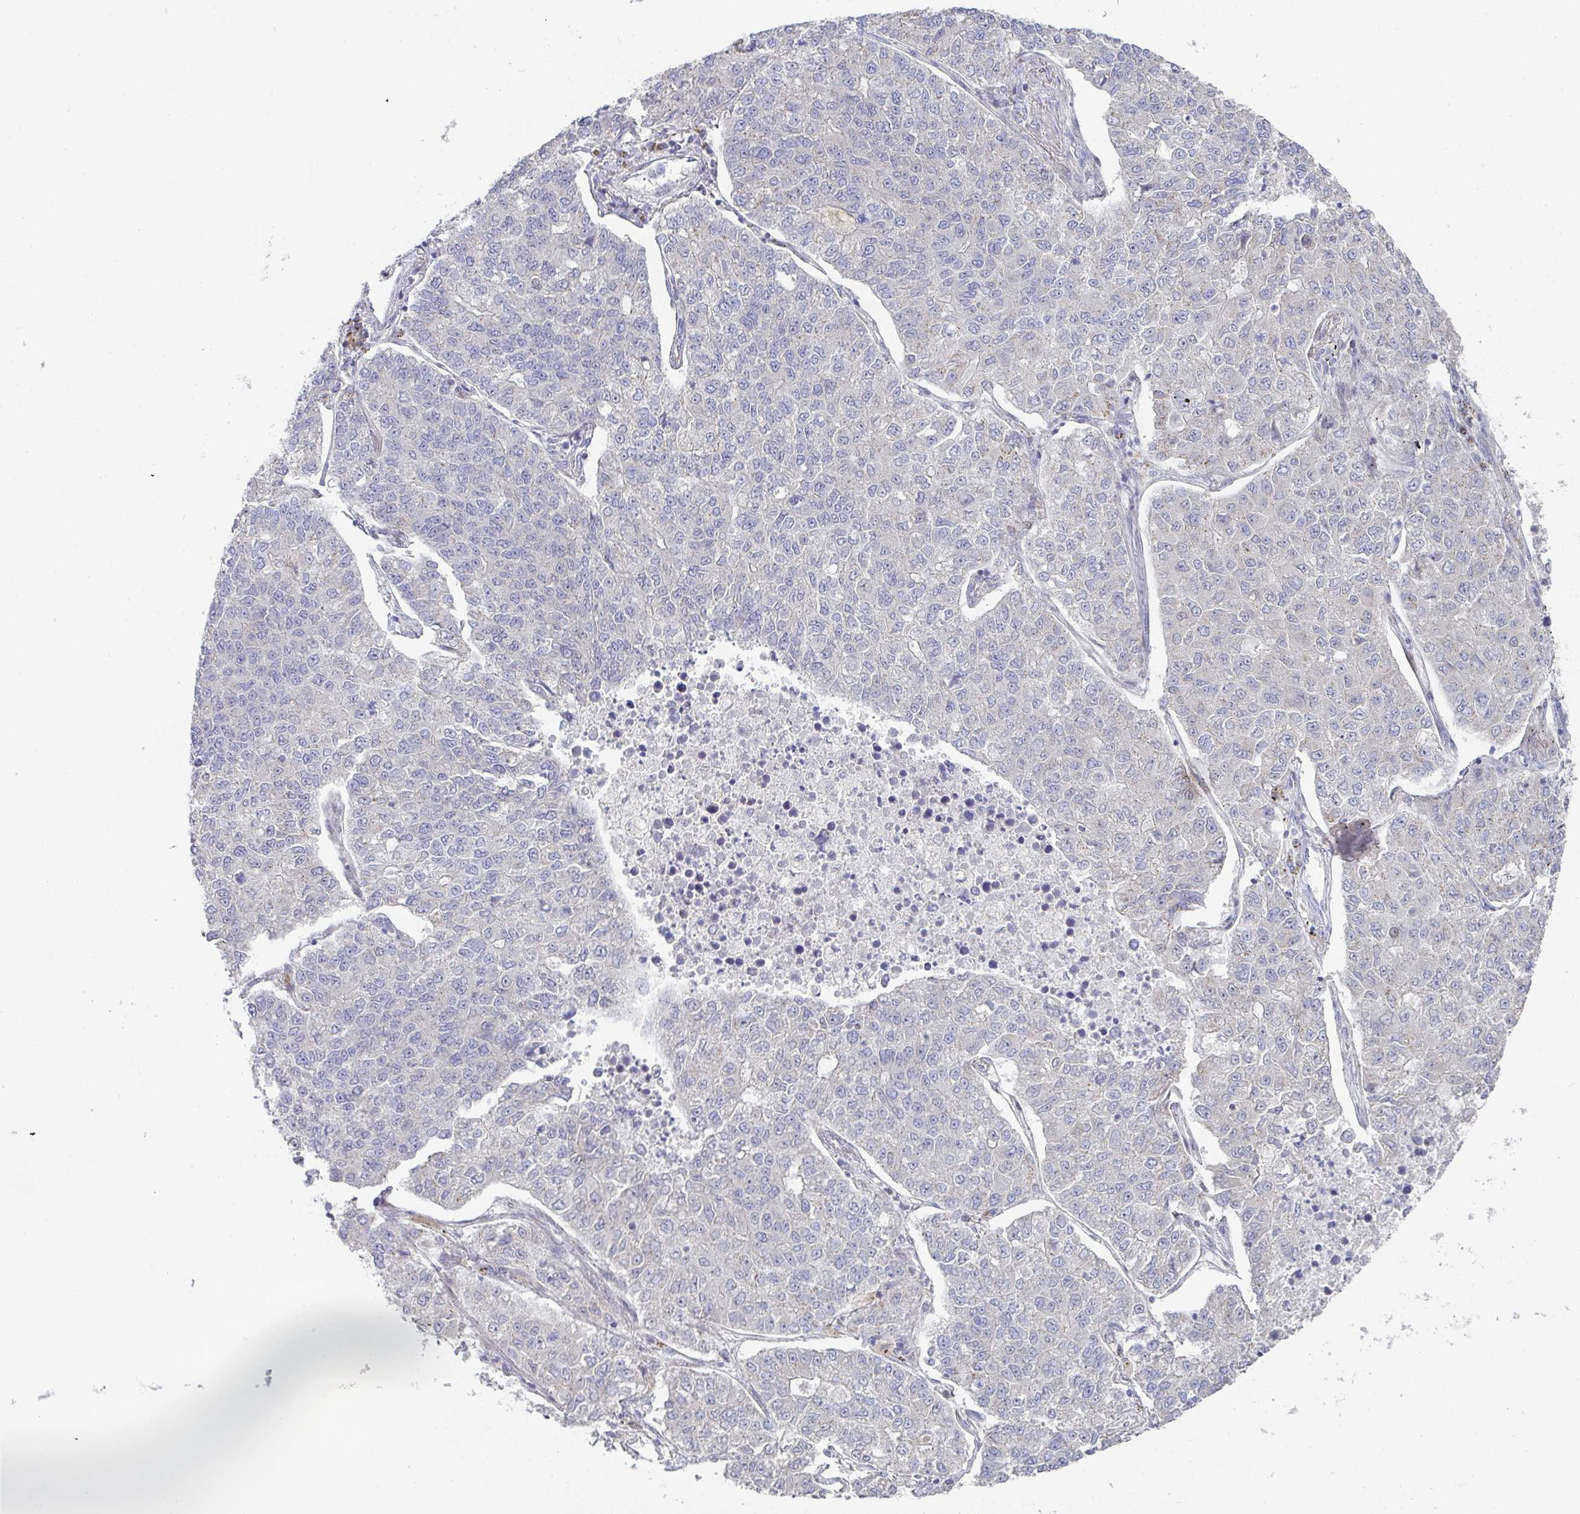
{"staining": {"intensity": "negative", "quantity": "none", "location": "none"}, "tissue": "lung cancer", "cell_type": "Tumor cells", "image_type": "cancer", "snomed": [{"axis": "morphology", "description": "Adenocarcinoma, NOS"}, {"axis": "topography", "description": "Lung"}], "caption": "This is an immunohistochemistry histopathology image of human lung cancer (adenocarcinoma). There is no expression in tumor cells.", "gene": "ZNF526", "patient": {"sex": "male", "age": 49}}